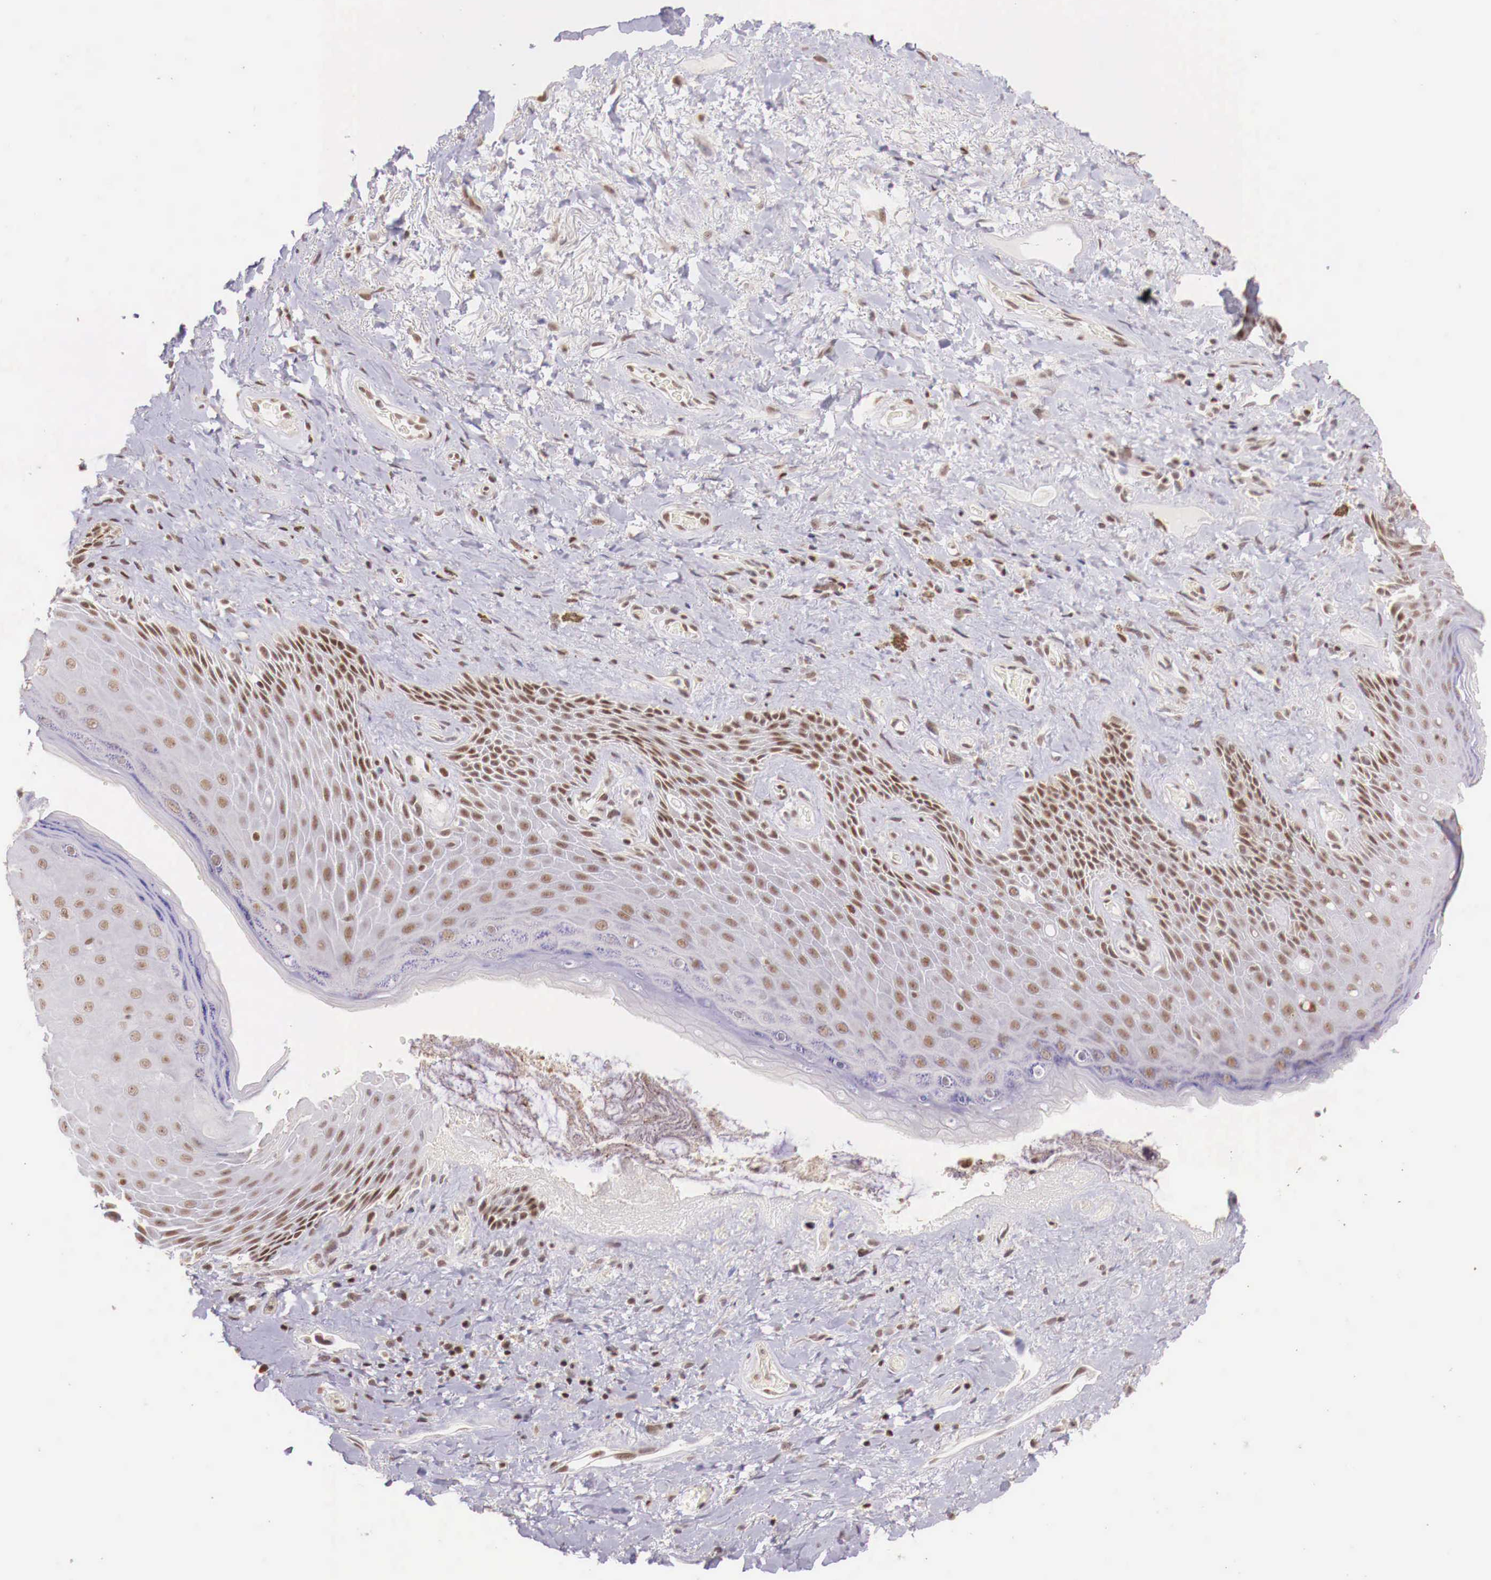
{"staining": {"intensity": "moderate", "quantity": "25%-75%", "location": "nuclear"}, "tissue": "skin", "cell_type": "Epidermal cells", "image_type": "normal", "snomed": [{"axis": "morphology", "description": "Normal tissue, NOS"}, {"axis": "topography", "description": "Anal"}], "caption": "This histopathology image exhibits immunohistochemistry (IHC) staining of normal human skin, with medium moderate nuclear staining in about 25%-75% of epidermal cells.", "gene": "SP1", "patient": {"sex": "male", "age": 78}}